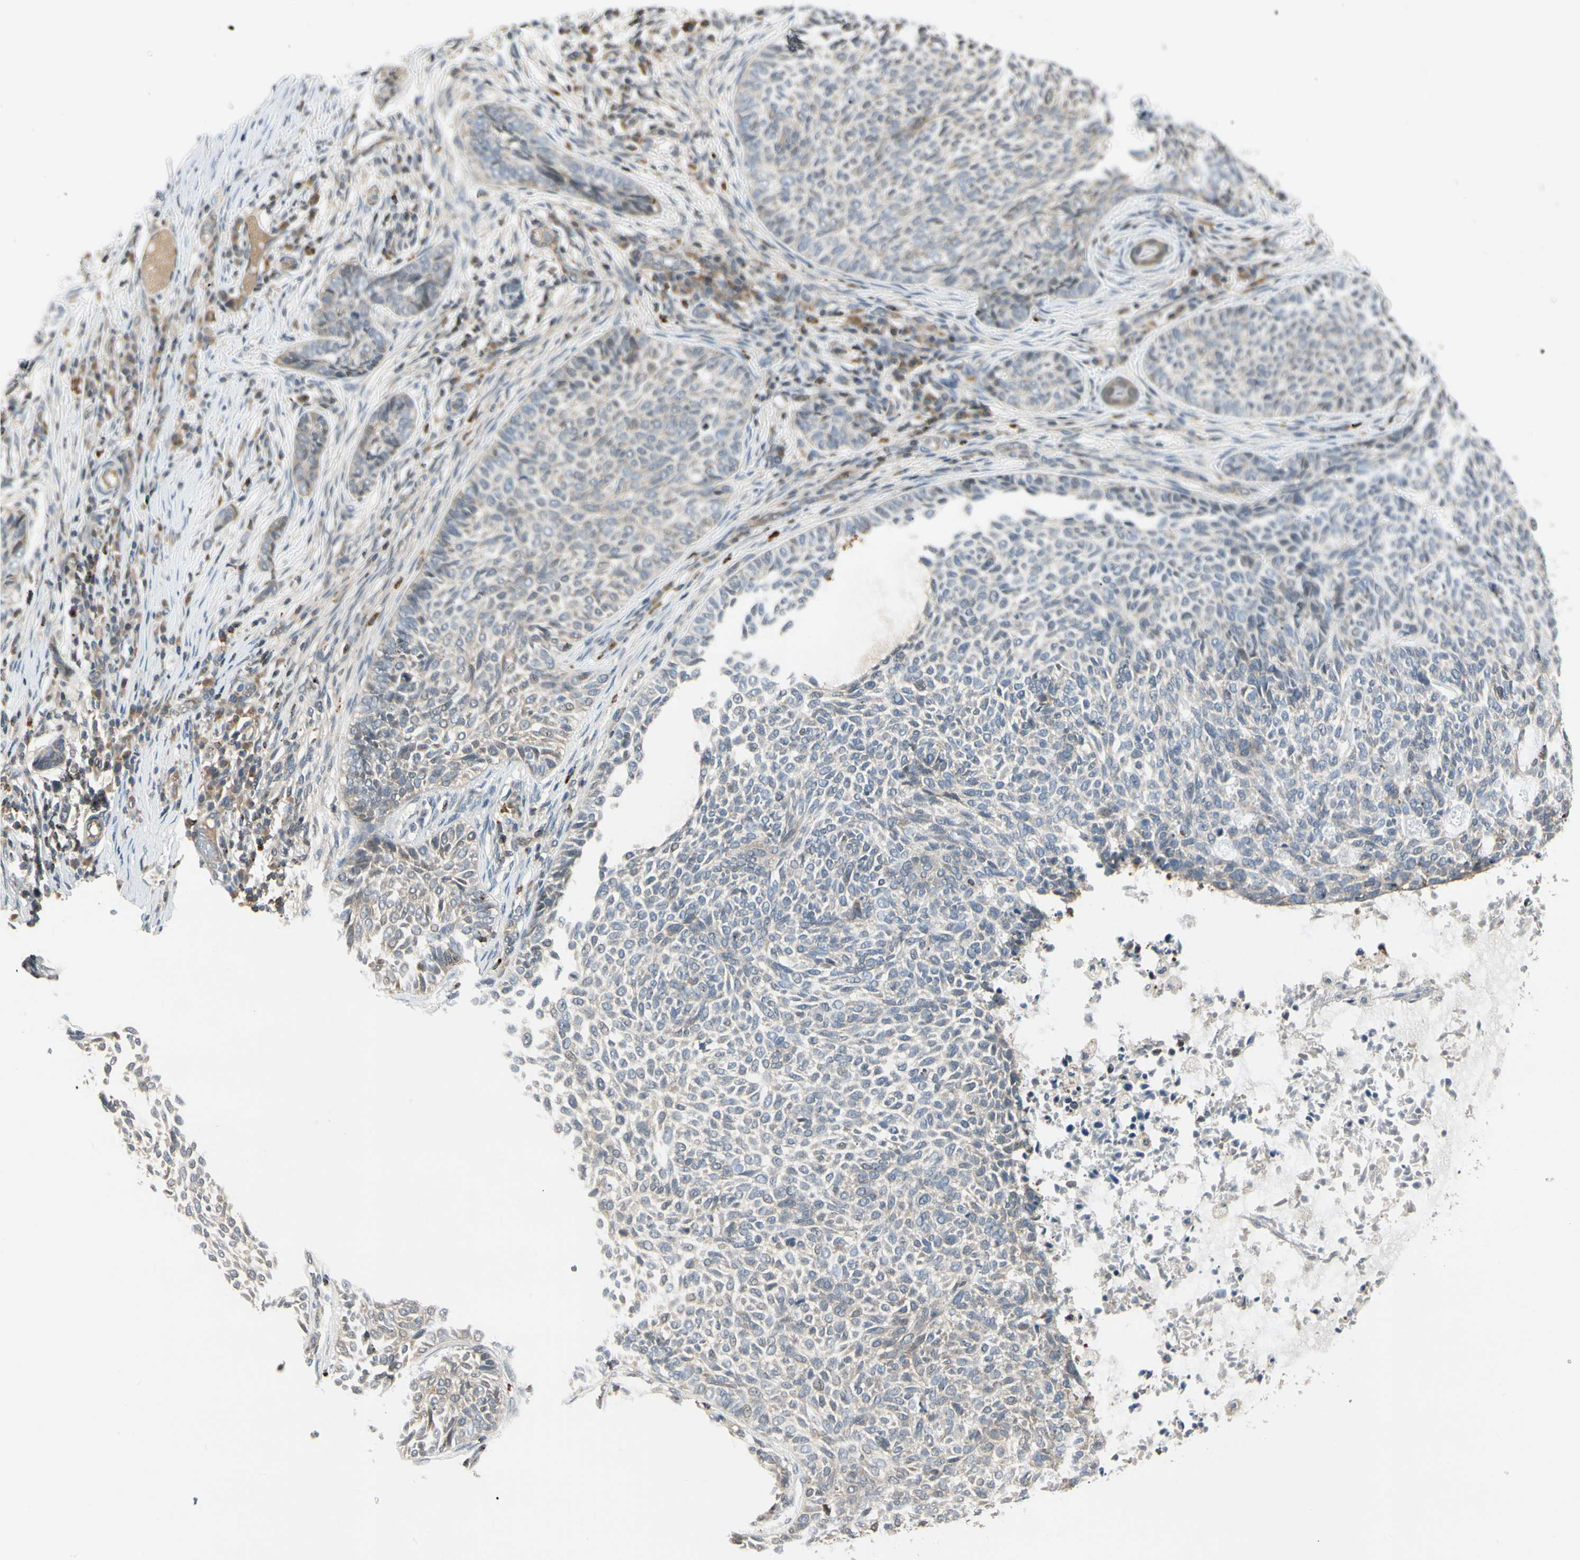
{"staining": {"intensity": "weak", "quantity": "<25%", "location": "cytoplasmic/membranous"}, "tissue": "skin cancer", "cell_type": "Tumor cells", "image_type": "cancer", "snomed": [{"axis": "morphology", "description": "Basal cell carcinoma"}, {"axis": "topography", "description": "Skin"}], "caption": "This photomicrograph is of skin cancer (basal cell carcinoma) stained with immunohistochemistry (IHC) to label a protein in brown with the nuclei are counter-stained blue. There is no positivity in tumor cells. (Immunohistochemistry, brightfield microscopy, high magnification).", "gene": "EVC", "patient": {"sex": "male", "age": 87}}